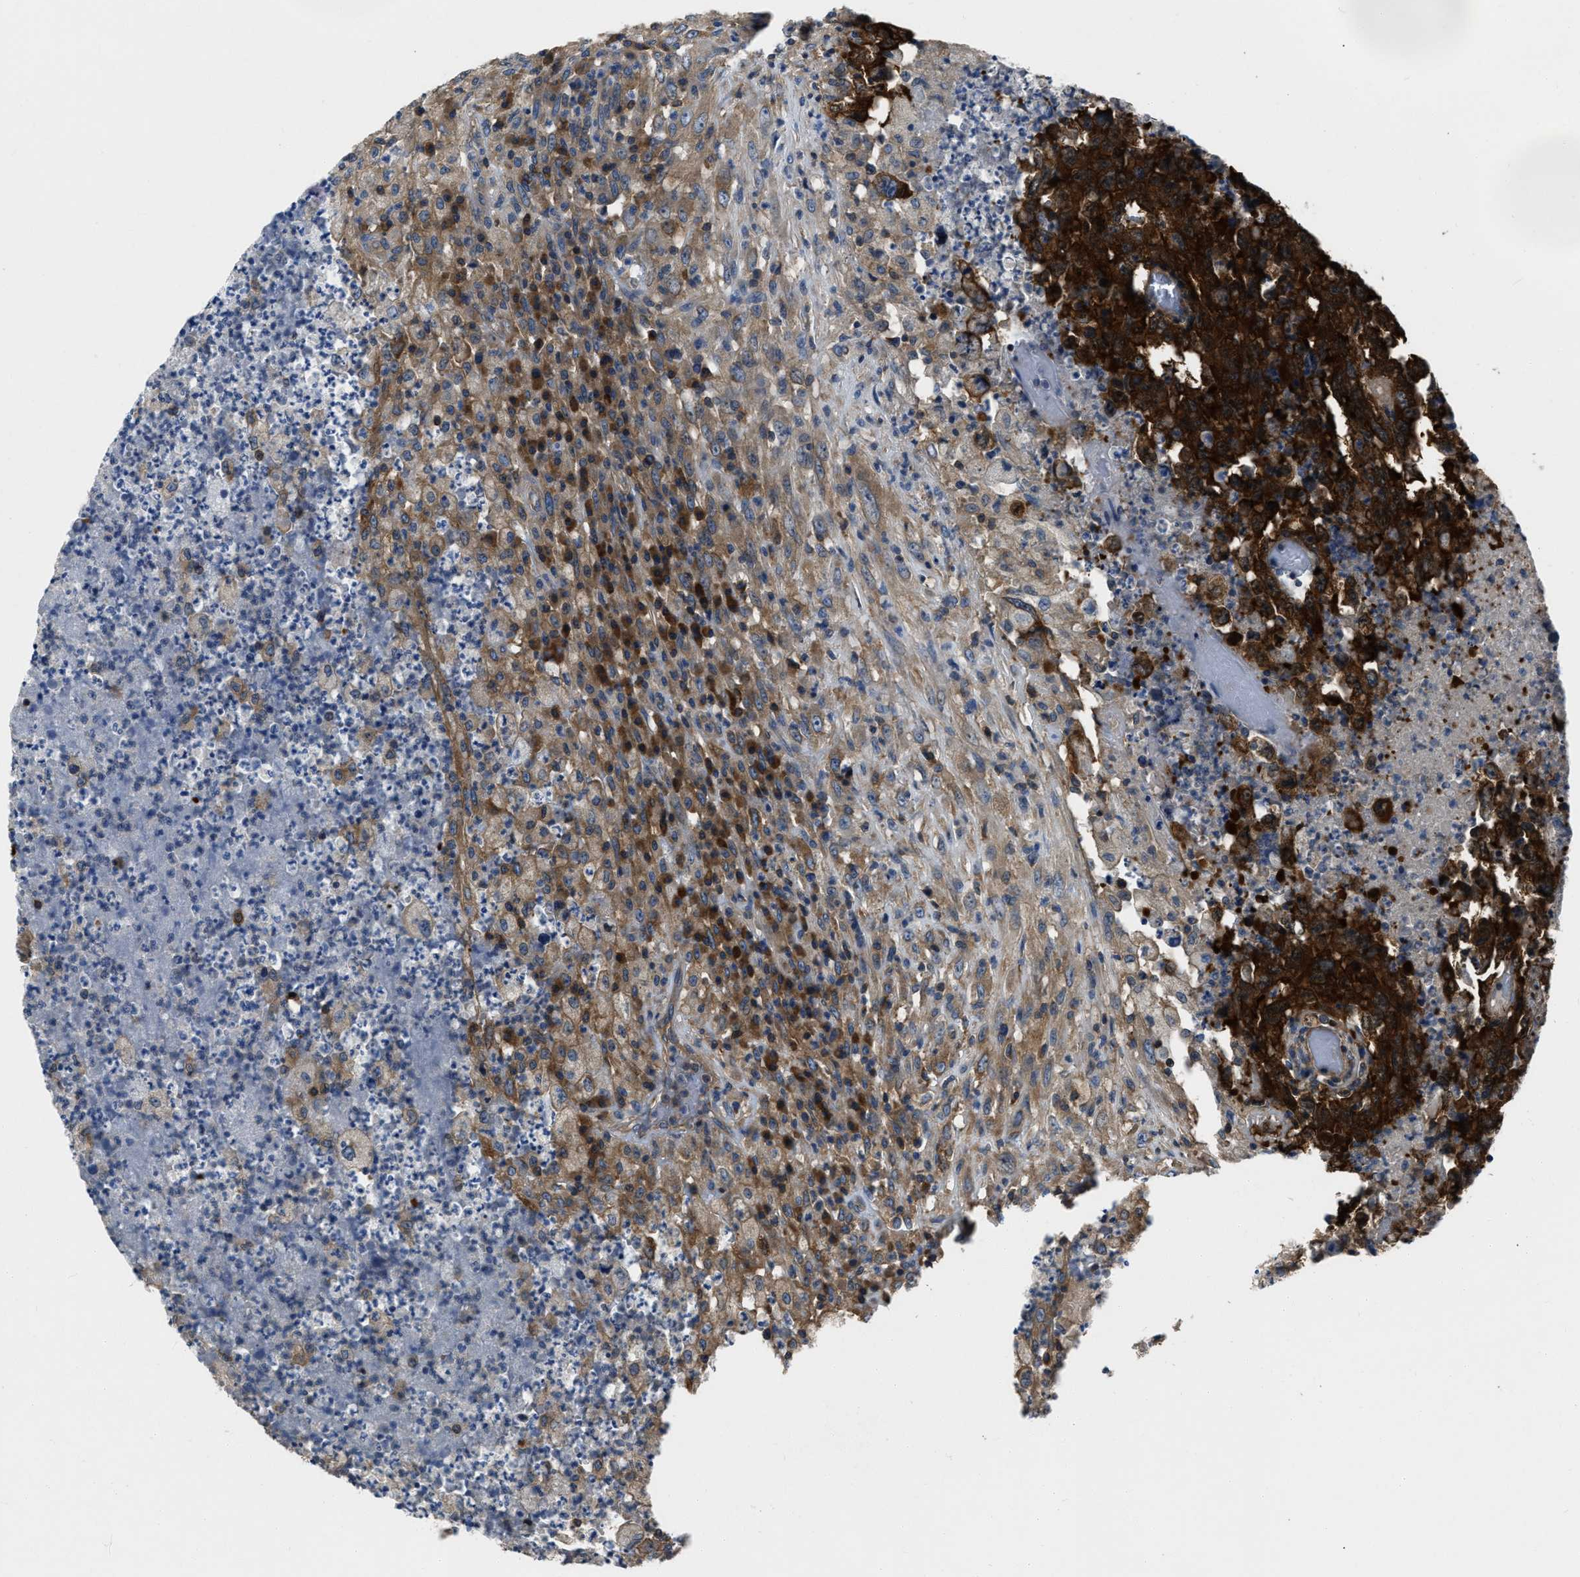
{"staining": {"intensity": "strong", "quantity": ">75%", "location": "cytoplasmic/membranous"}, "tissue": "testis cancer", "cell_type": "Tumor cells", "image_type": "cancer", "snomed": [{"axis": "morphology", "description": "Necrosis, NOS"}, {"axis": "morphology", "description": "Carcinoma, Embryonal, NOS"}, {"axis": "topography", "description": "Testis"}], "caption": "Immunohistochemical staining of human testis cancer (embryonal carcinoma) reveals high levels of strong cytoplasmic/membranous expression in about >75% of tumor cells.", "gene": "YARS1", "patient": {"sex": "male", "age": 19}}